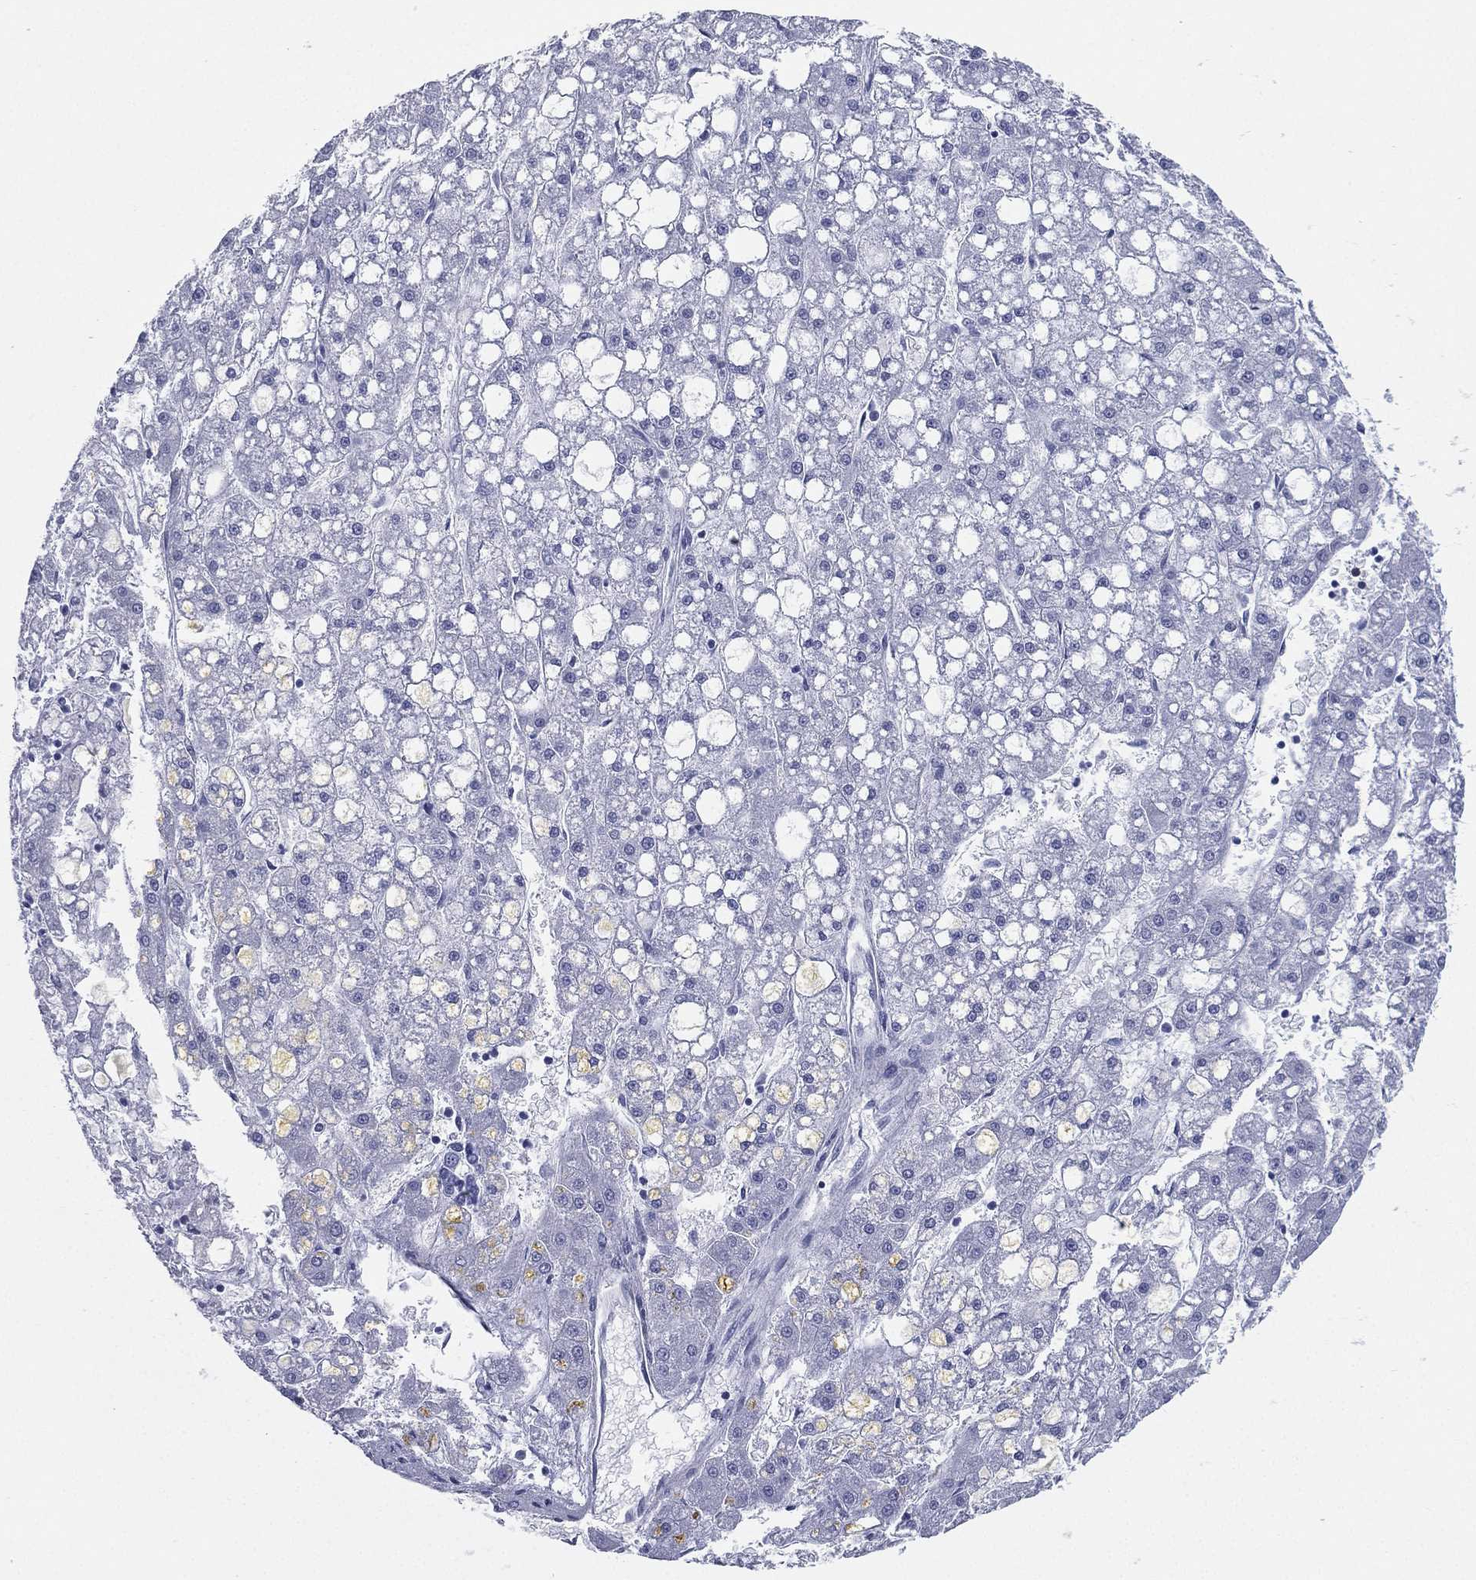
{"staining": {"intensity": "negative", "quantity": "none", "location": "none"}, "tissue": "liver cancer", "cell_type": "Tumor cells", "image_type": "cancer", "snomed": [{"axis": "morphology", "description": "Carcinoma, Hepatocellular, NOS"}, {"axis": "topography", "description": "Liver"}], "caption": "The immunohistochemistry image has no significant positivity in tumor cells of liver cancer tissue.", "gene": "CD79A", "patient": {"sex": "male", "age": 67}}